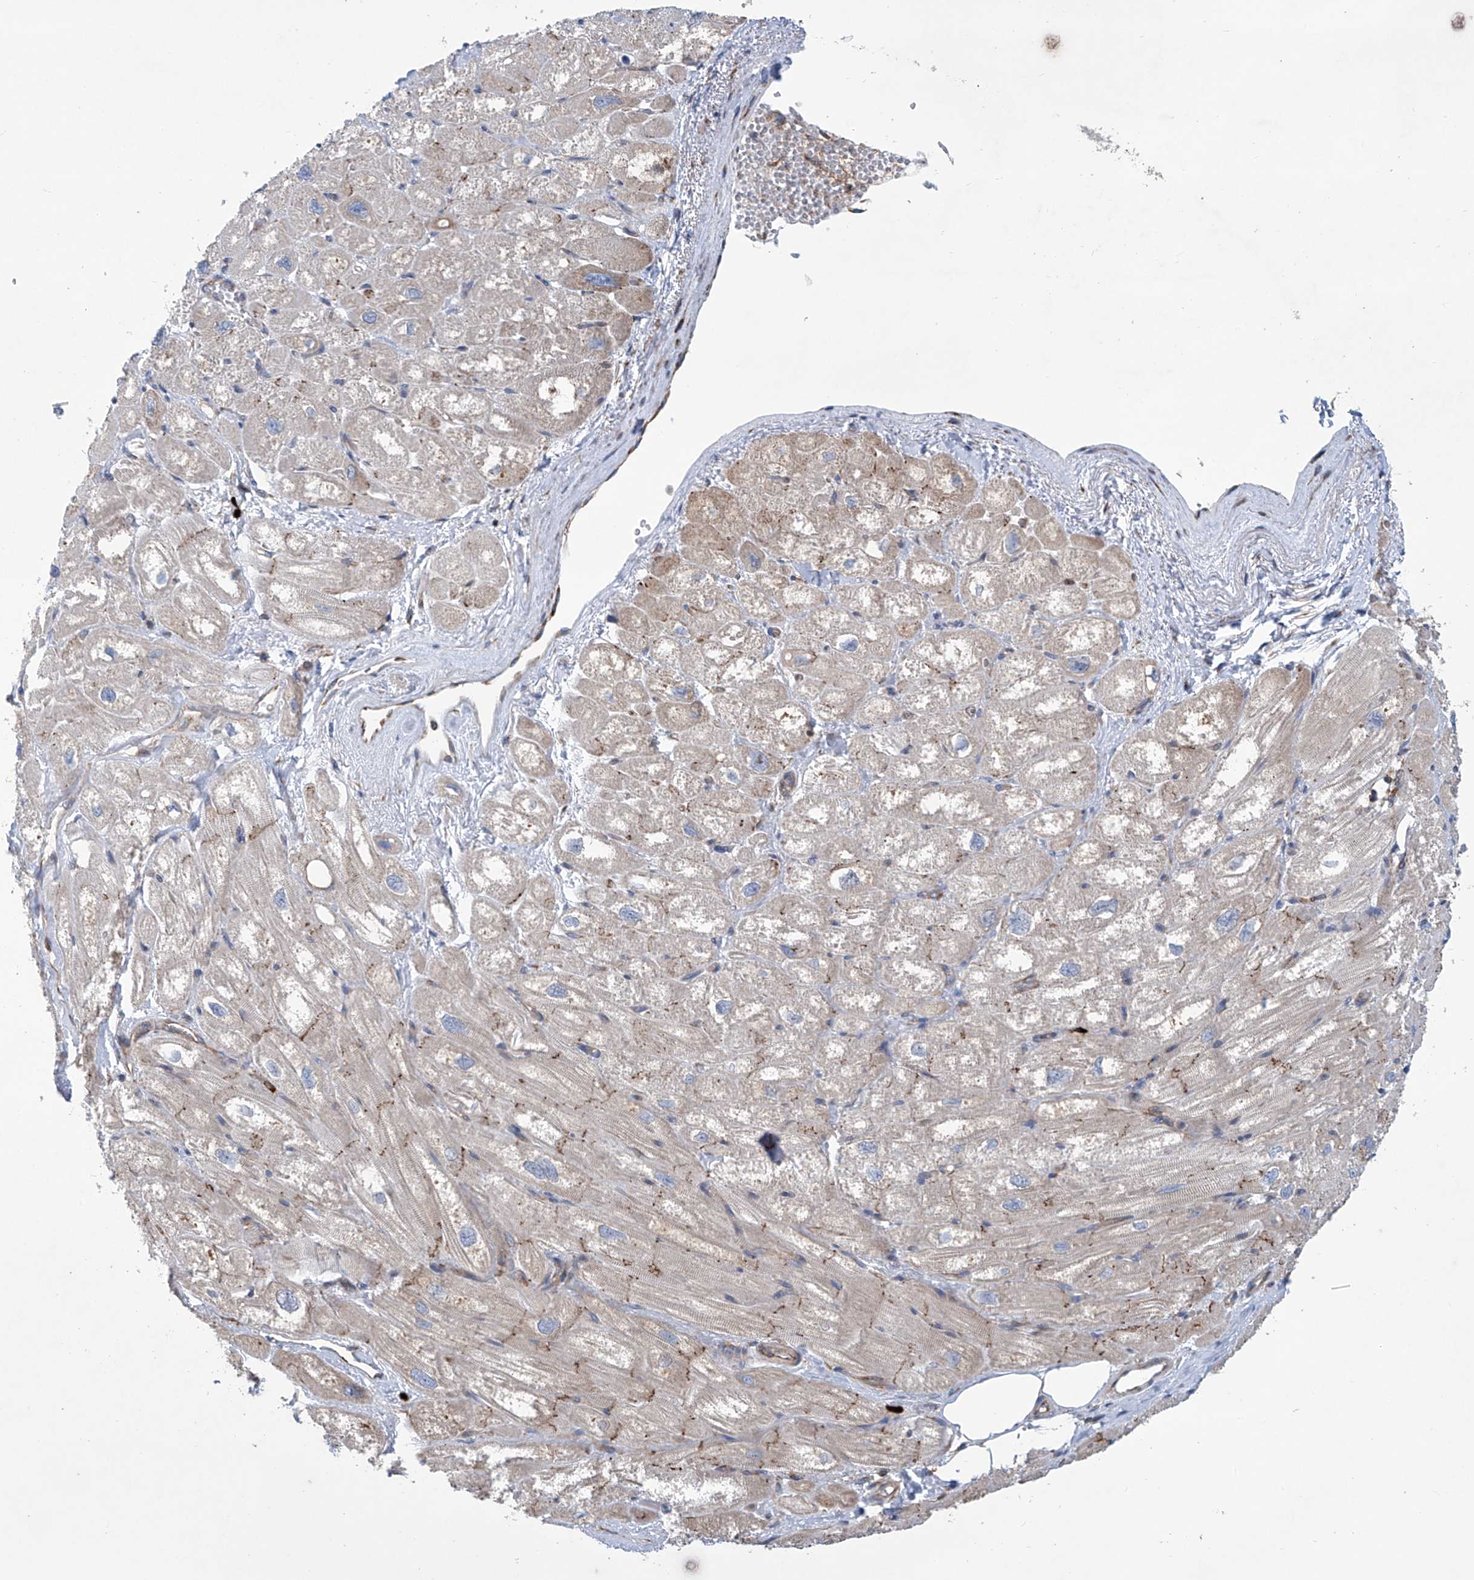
{"staining": {"intensity": "weak", "quantity": "25%-75%", "location": "cytoplasmic/membranous"}, "tissue": "heart muscle", "cell_type": "Cardiomyocytes", "image_type": "normal", "snomed": [{"axis": "morphology", "description": "Normal tissue, NOS"}, {"axis": "topography", "description": "Heart"}], "caption": "This is a photomicrograph of immunohistochemistry (IHC) staining of unremarkable heart muscle, which shows weak expression in the cytoplasmic/membranous of cardiomyocytes.", "gene": "SENP2", "patient": {"sex": "male", "age": 50}}